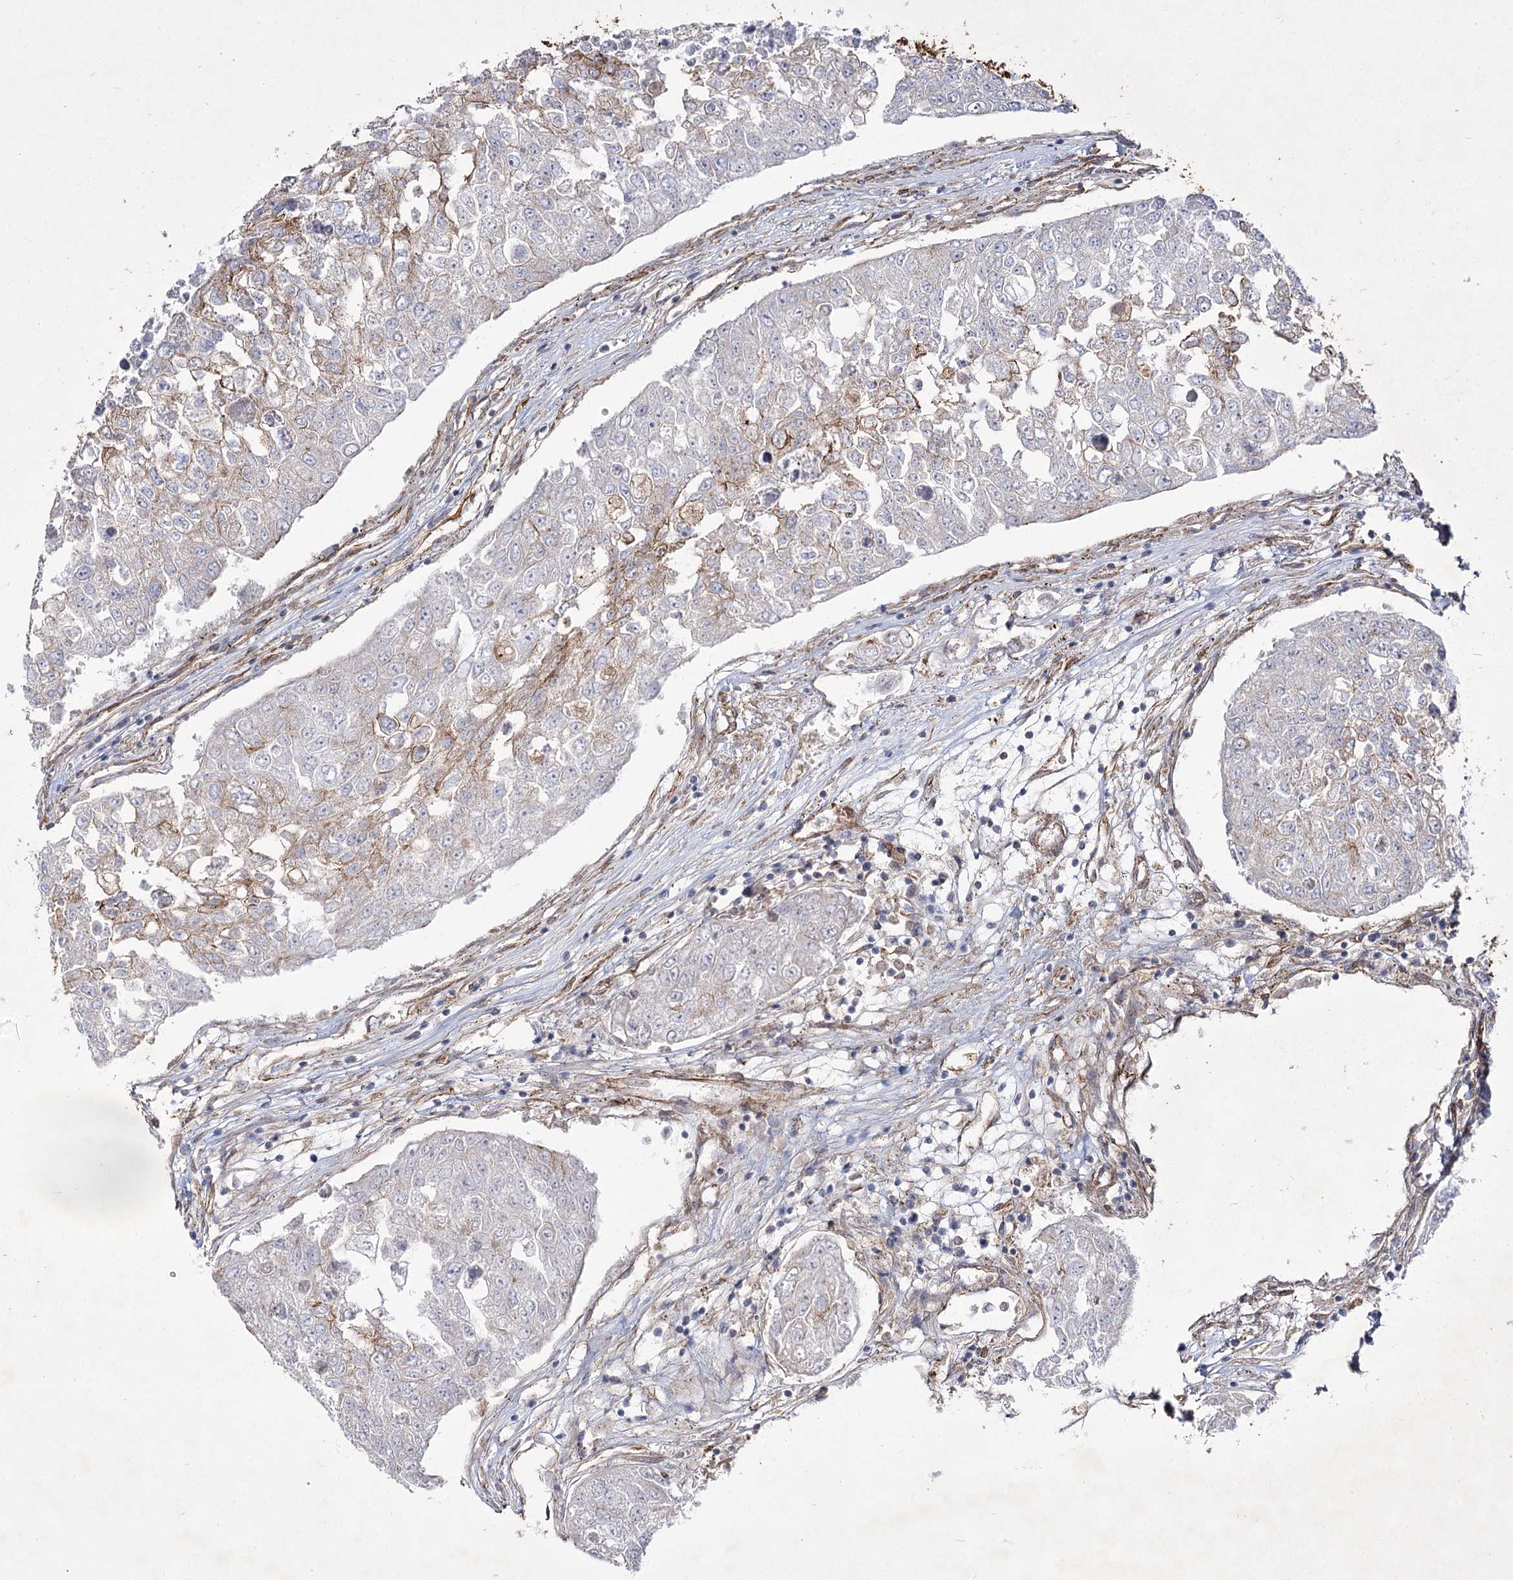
{"staining": {"intensity": "moderate", "quantity": "<25%", "location": "cytoplasmic/membranous"}, "tissue": "urothelial cancer", "cell_type": "Tumor cells", "image_type": "cancer", "snomed": [{"axis": "morphology", "description": "Urothelial carcinoma, High grade"}, {"axis": "topography", "description": "Lymph node"}, {"axis": "topography", "description": "Urinary bladder"}], "caption": "Urothelial cancer tissue displays moderate cytoplasmic/membranous staining in about <25% of tumor cells, visualized by immunohistochemistry.", "gene": "SH3BP5L", "patient": {"sex": "male", "age": 51}}